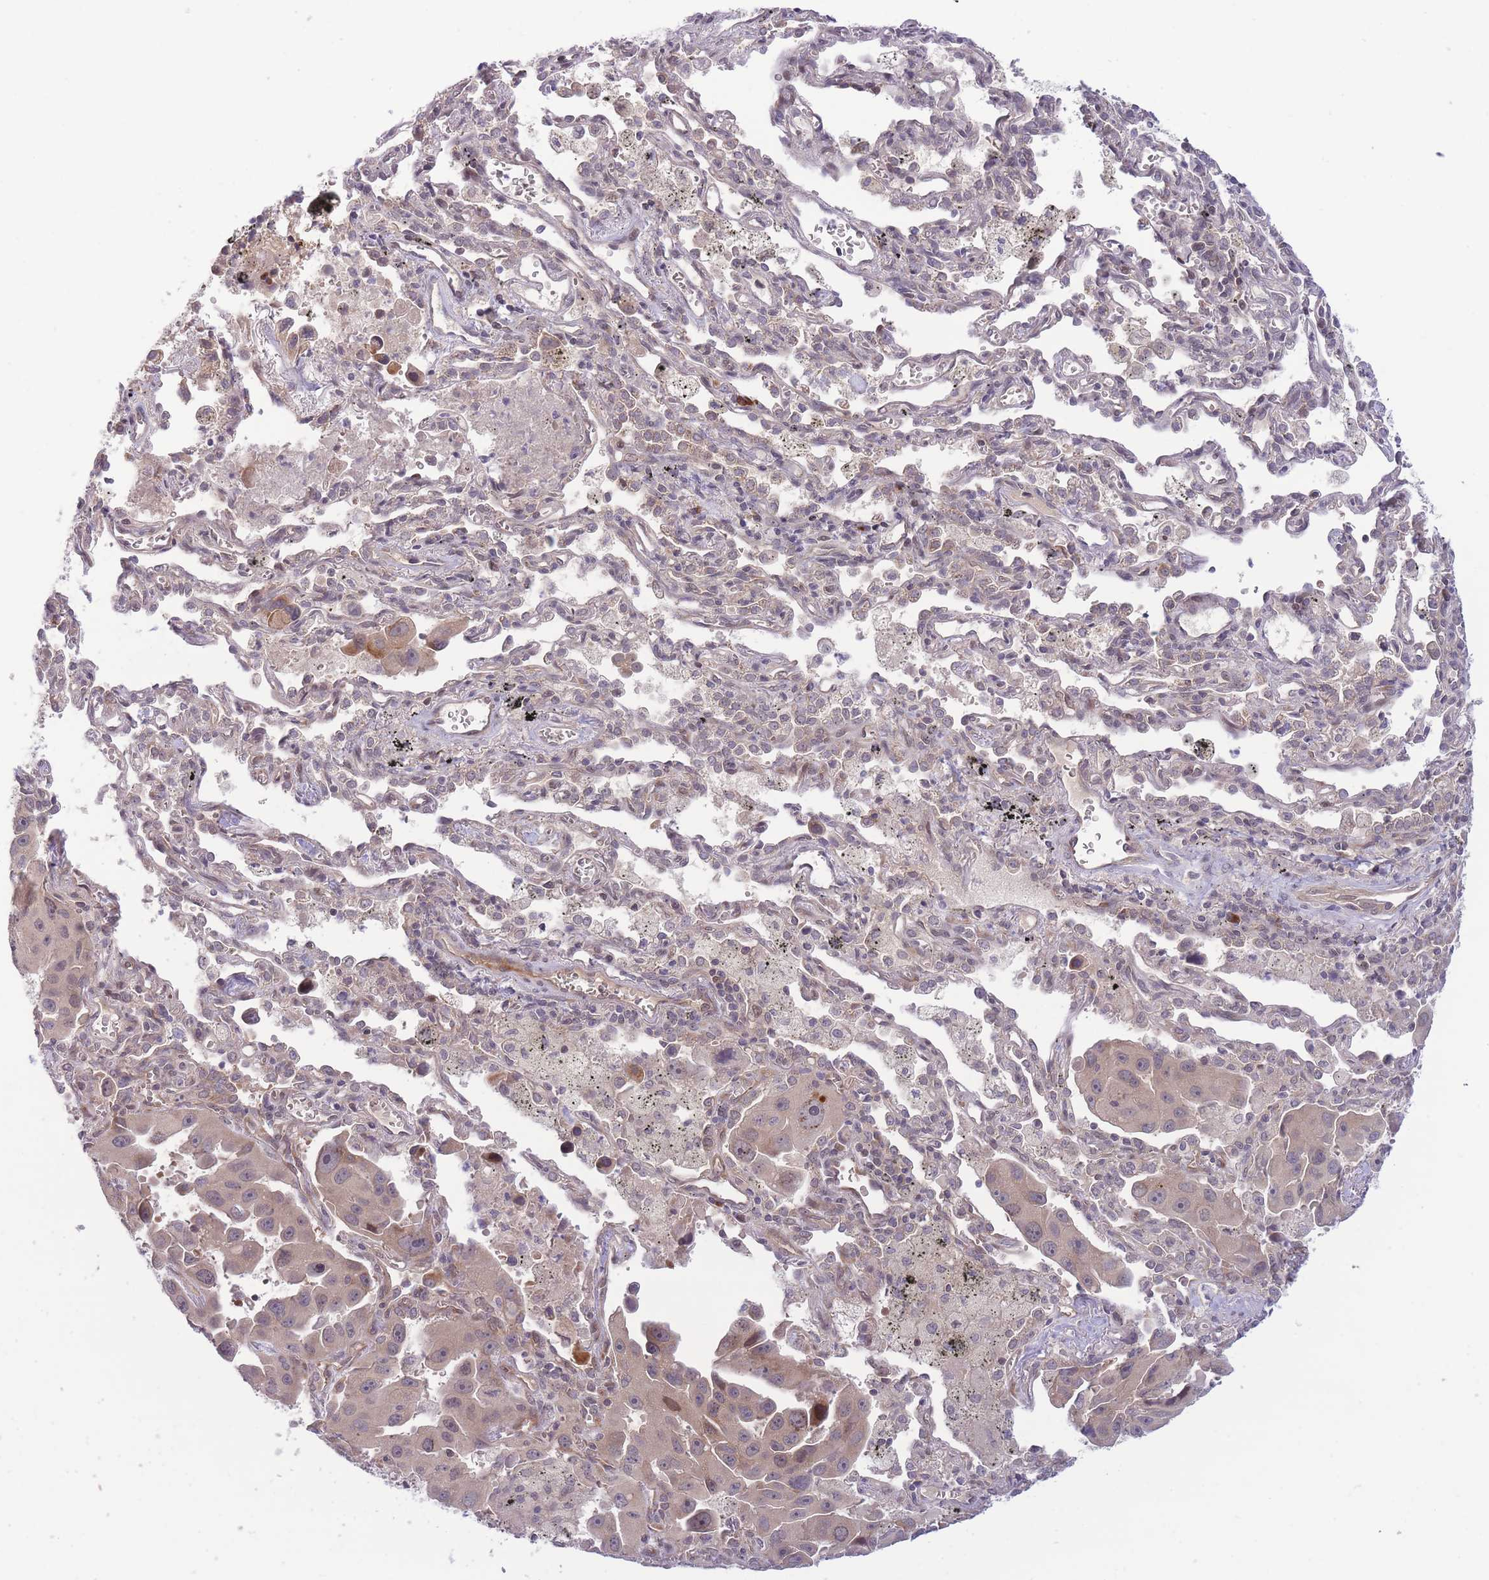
{"staining": {"intensity": "weak", "quantity": ">75%", "location": "cytoplasmic/membranous,nuclear"}, "tissue": "lung cancer", "cell_type": "Tumor cells", "image_type": "cancer", "snomed": [{"axis": "morphology", "description": "Adenocarcinoma, NOS"}, {"axis": "topography", "description": "Lung"}], "caption": "IHC of lung cancer (adenocarcinoma) reveals low levels of weak cytoplasmic/membranous and nuclear positivity in about >75% of tumor cells.", "gene": "CDC25B", "patient": {"sex": "male", "age": 66}}